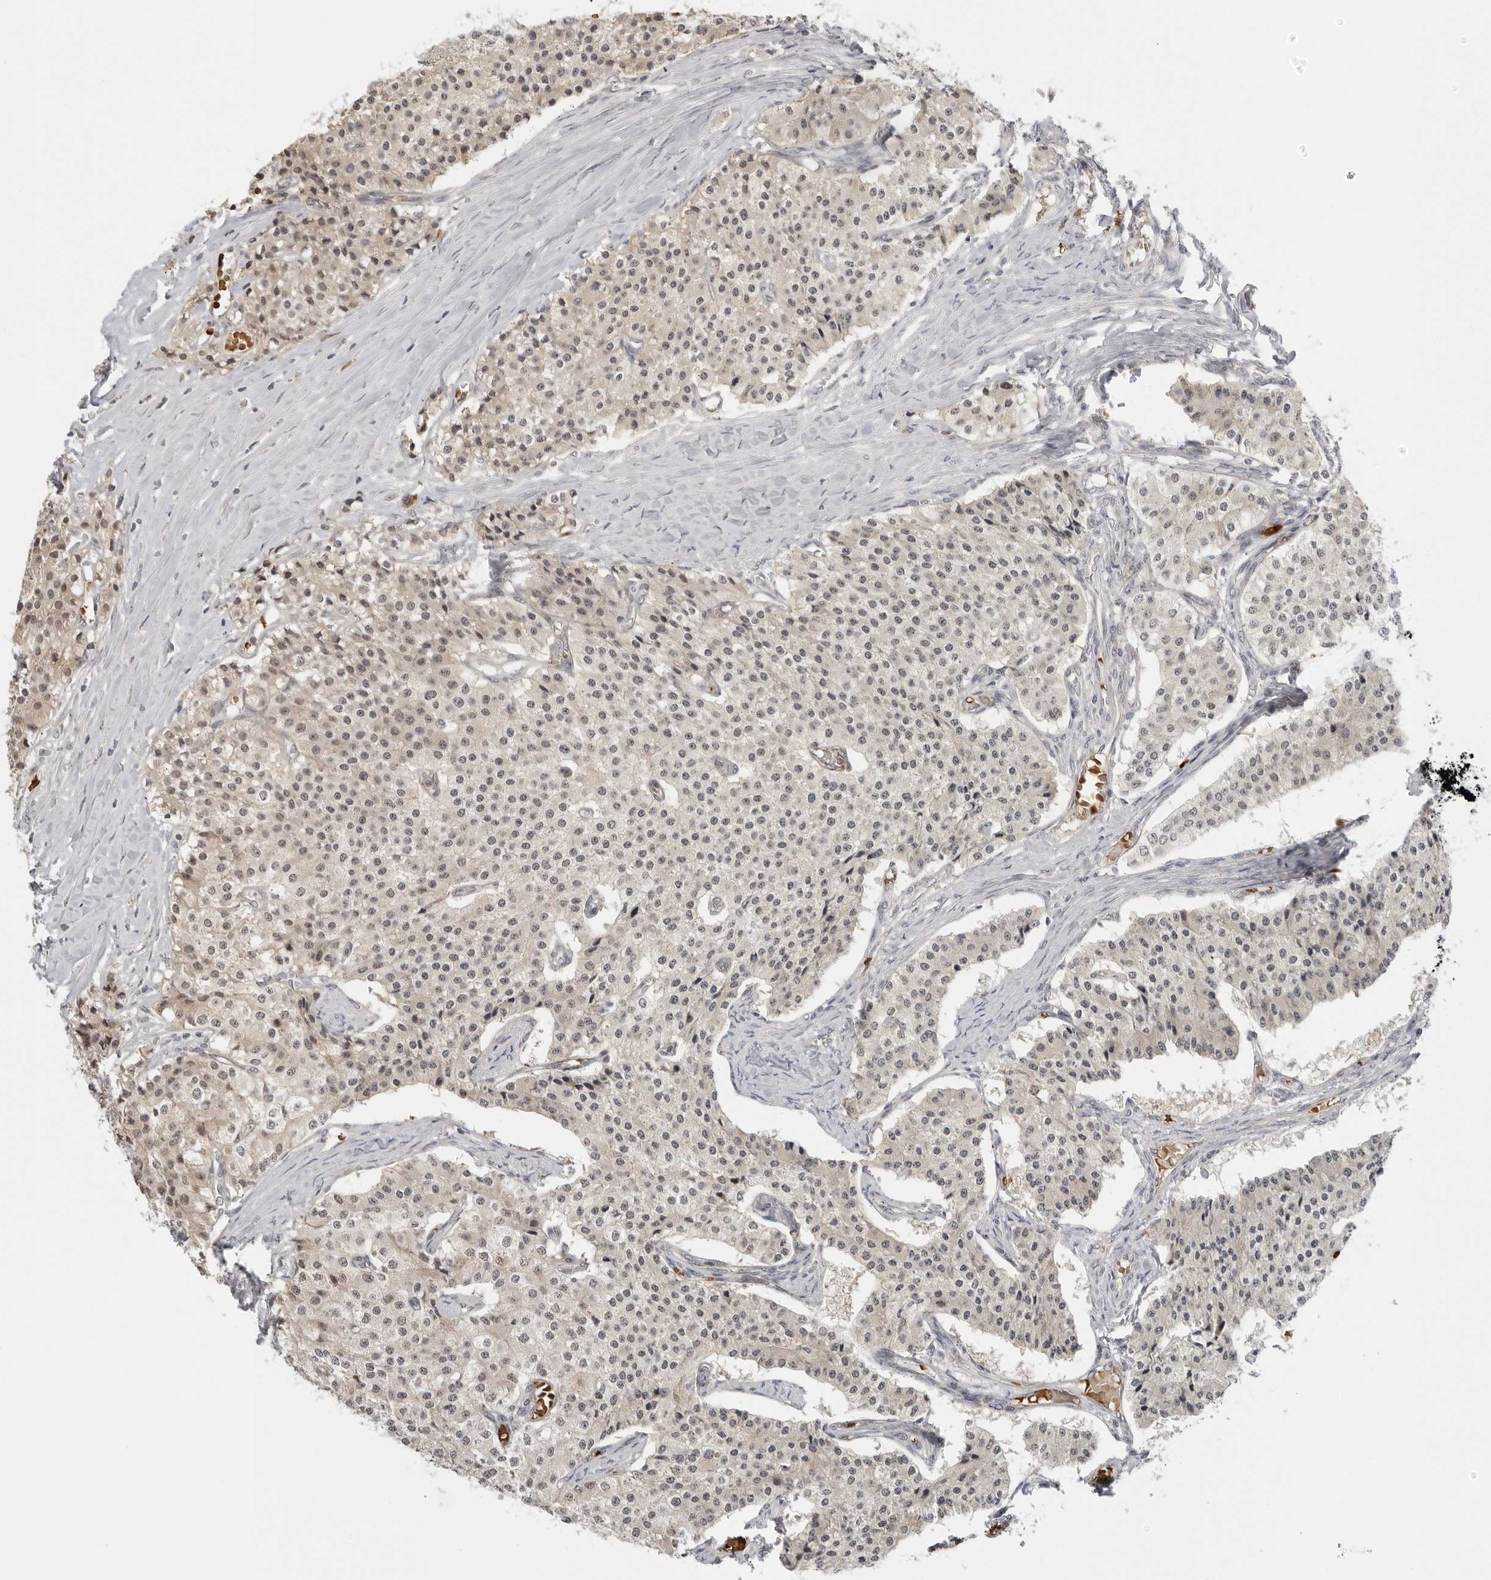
{"staining": {"intensity": "weak", "quantity": "25%-75%", "location": "nuclear"}, "tissue": "carcinoid", "cell_type": "Tumor cells", "image_type": "cancer", "snomed": [{"axis": "morphology", "description": "Carcinoid, malignant, NOS"}, {"axis": "topography", "description": "Colon"}], "caption": "Immunohistochemical staining of human carcinoid demonstrates weak nuclear protein positivity in approximately 25%-75% of tumor cells.", "gene": "SUGCT", "patient": {"sex": "female", "age": 52}}